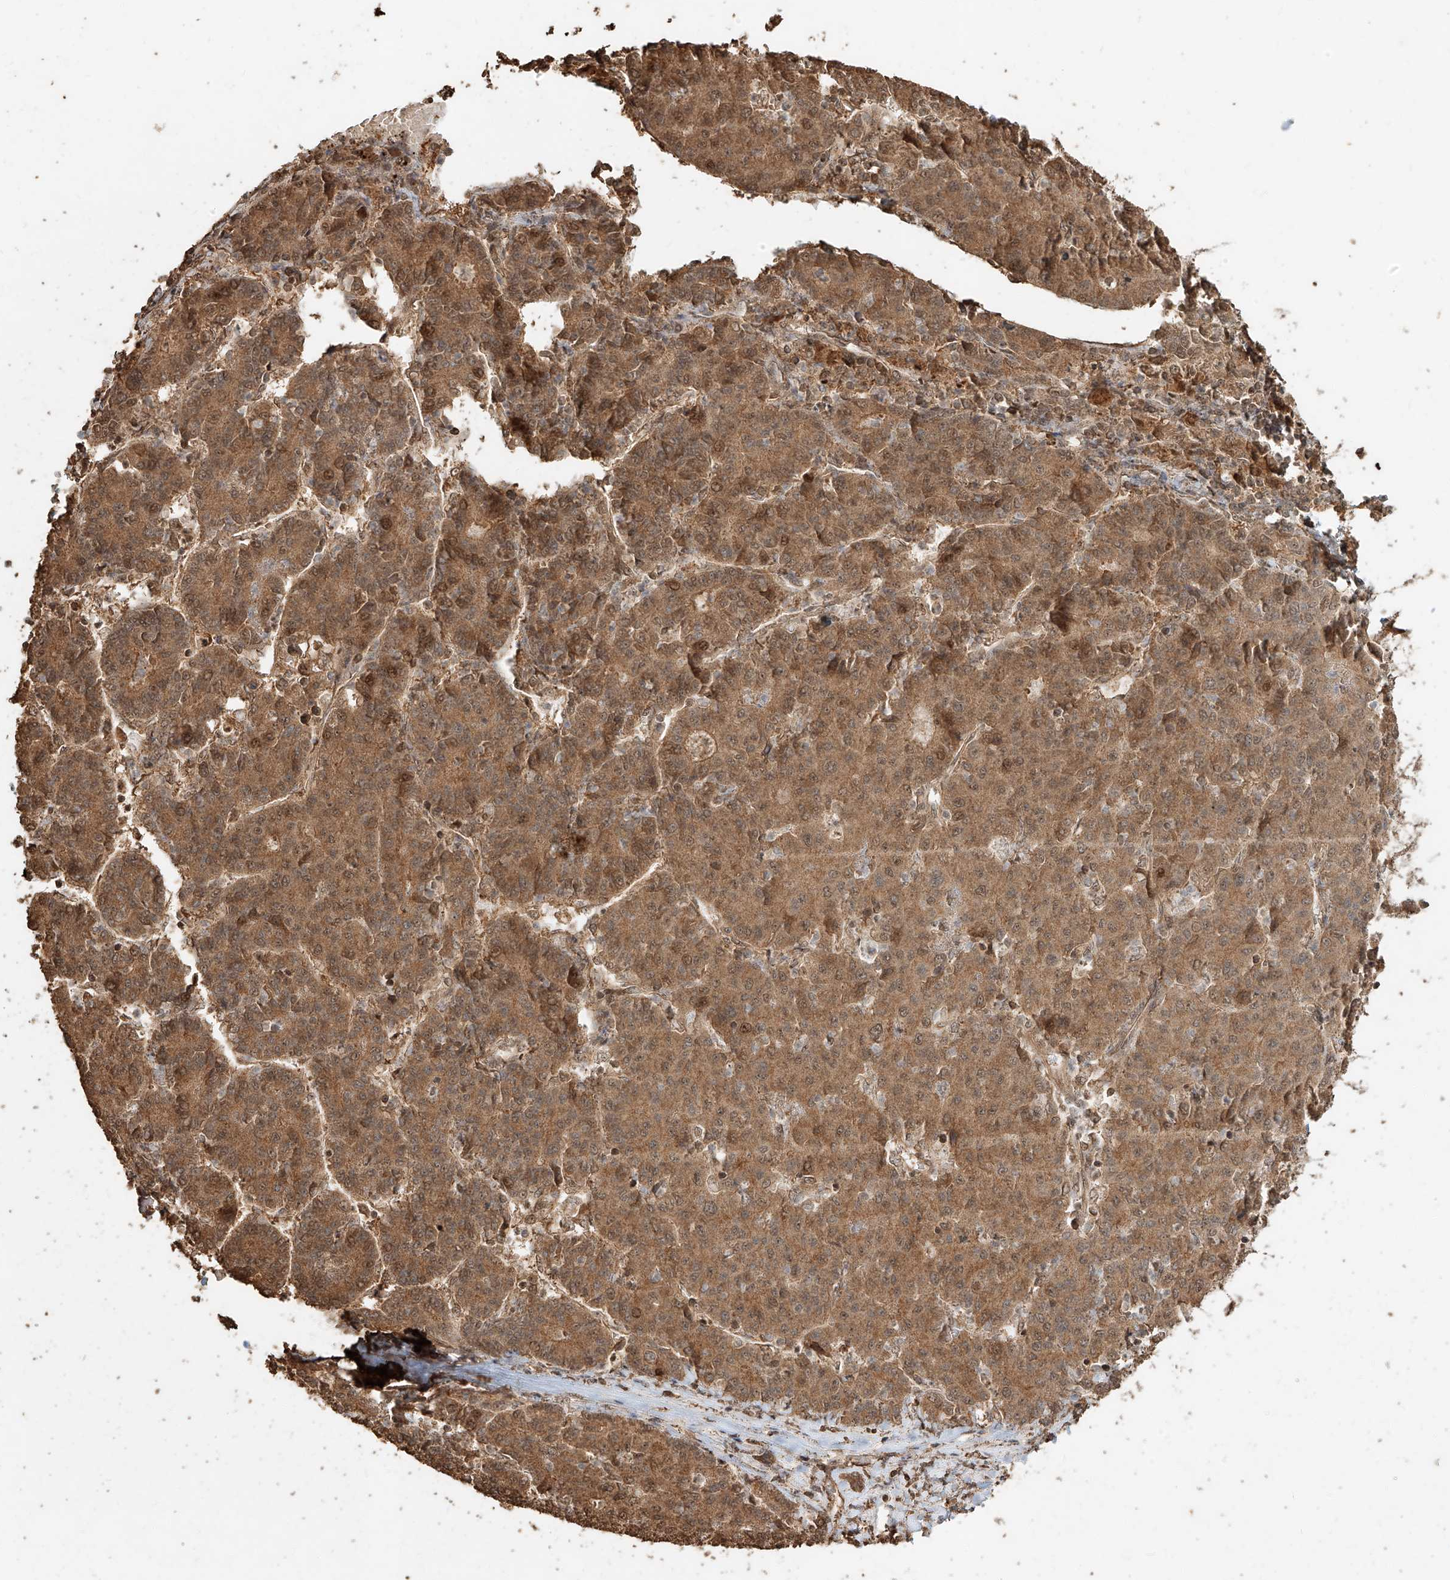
{"staining": {"intensity": "moderate", "quantity": ">75%", "location": "cytoplasmic/membranous"}, "tissue": "liver cancer", "cell_type": "Tumor cells", "image_type": "cancer", "snomed": [{"axis": "morphology", "description": "Carcinoma, Hepatocellular, NOS"}, {"axis": "topography", "description": "Liver"}], "caption": "Moderate cytoplasmic/membranous protein staining is present in approximately >75% of tumor cells in liver cancer.", "gene": "ZNF660", "patient": {"sex": "male", "age": 65}}